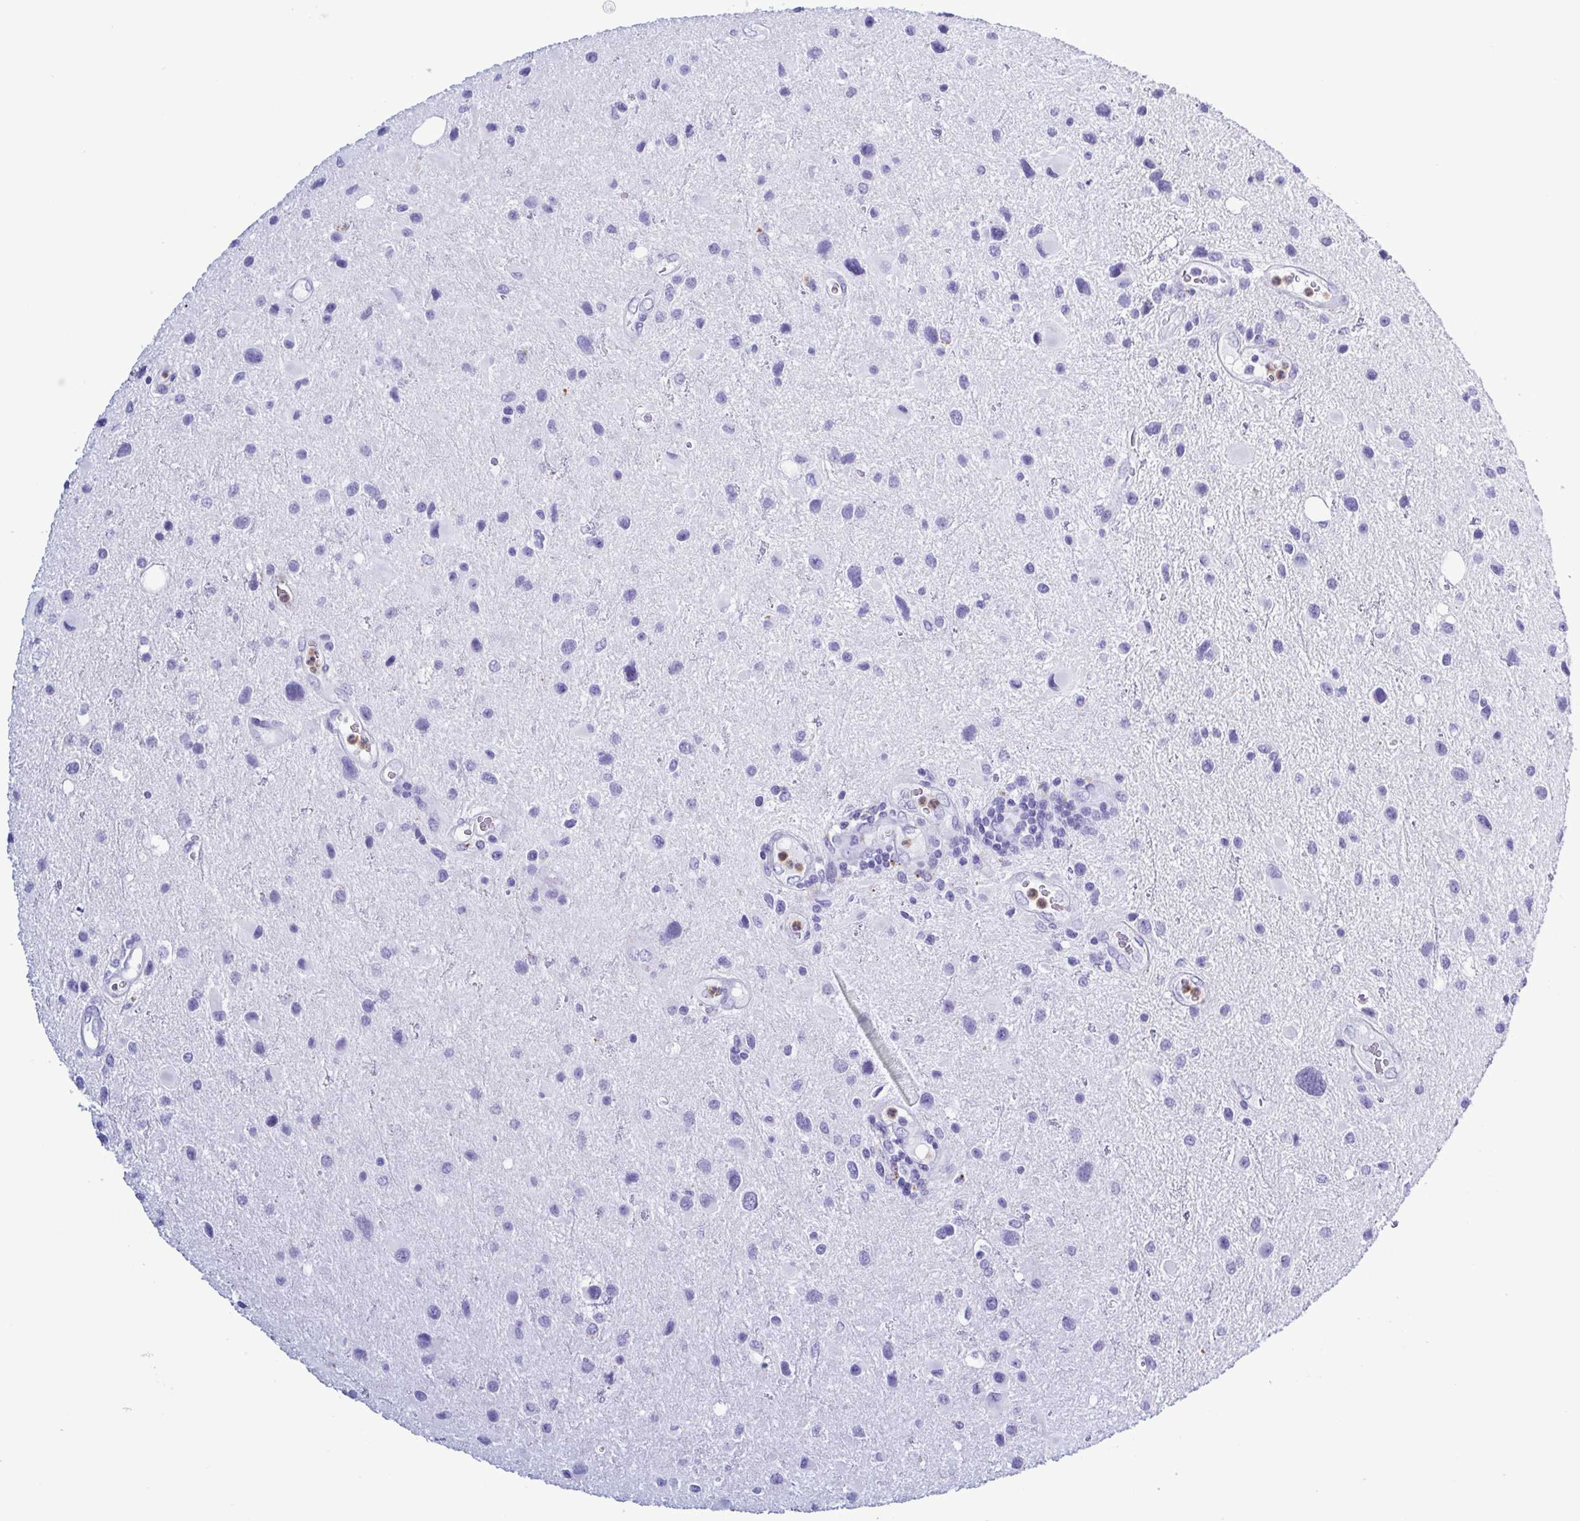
{"staining": {"intensity": "negative", "quantity": "none", "location": "none"}, "tissue": "glioma", "cell_type": "Tumor cells", "image_type": "cancer", "snomed": [{"axis": "morphology", "description": "Glioma, malignant, Low grade"}, {"axis": "topography", "description": "Brain"}], "caption": "Human low-grade glioma (malignant) stained for a protein using immunohistochemistry demonstrates no expression in tumor cells.", "gene": "LTF", "patient": {"sex": "female", "age": 32}}